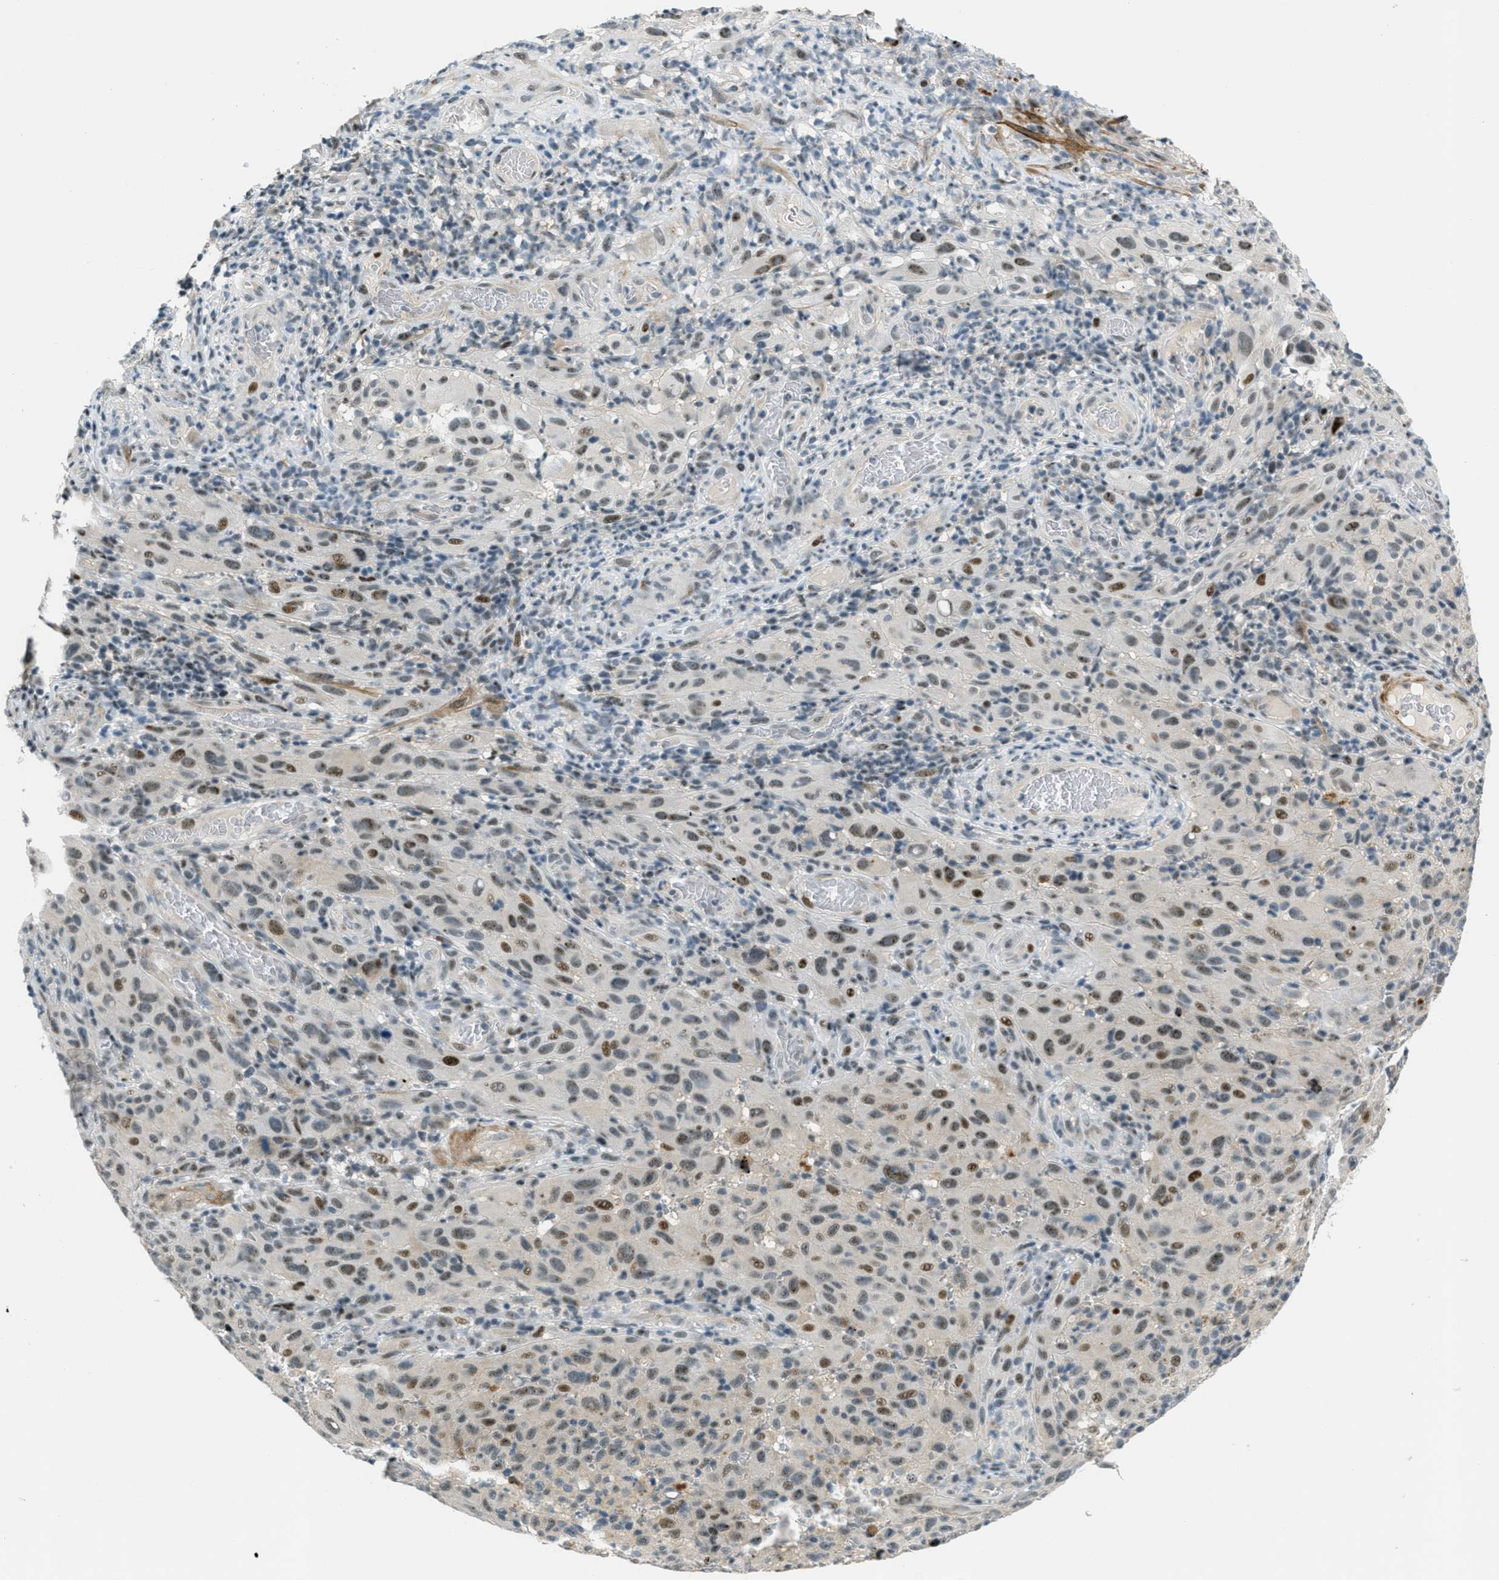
{"staining": {"intensity": "moderate", "quantity": "25%-75%", "location": "nuclear"}, "tissue": "melanoma", "cell_type": "Tumor cells", "image_type": "cancer", "snomed": [{"axis": "morphology", "description": "Malignant melanoma, NOS"}, {"axis": "topography", "description": "Skin"}], "caption": "Brown immunohistochemical staining in human malignant melanoma displays moderate nuclear positivity in about 25%-75% of tumor cells. Using DAB (brown) and hematoxylin (blue) stains, captured at high magnification using brightfield microscopy.", "gene": "ZDHHC23", "patient": {"sex": "female", "age": 82}}